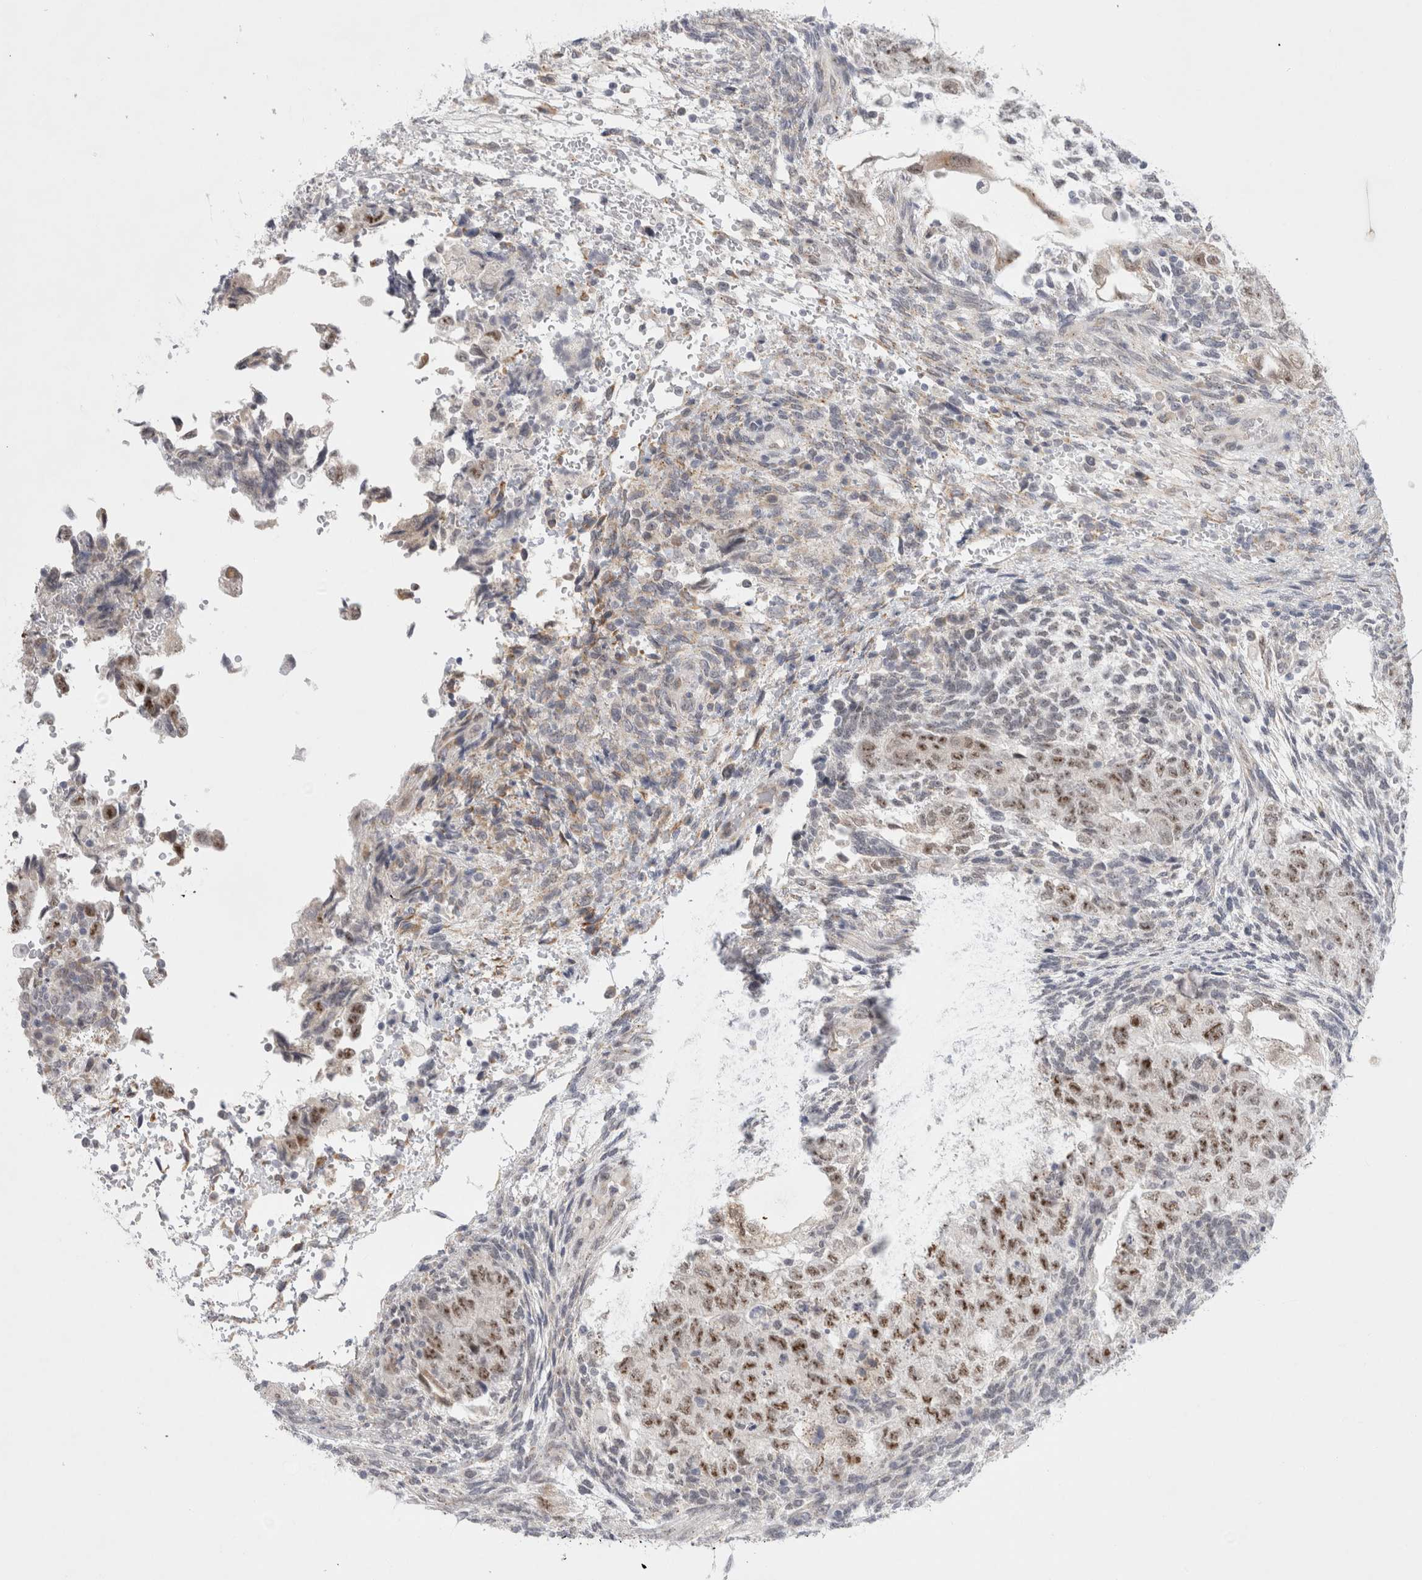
{"staining": {"intensity": "moderate", "quantity": ">75%", "location": "nuclear"}, "tissue": "testis cancer", "cell_type": "Tumor cells", "image_type": "cancer", "snomed": [{"axis": "morphology", "description": "Normal tissue, NOS"}, {"axis": "morphology", "description": "Carcinoma, Embryonal, NOS"}, {"axis": "topography", "description": "Testis"}], "caption": "High-magnification brightfield microscopy of embryonal carcinoma (testis) stained with DAB (brown) and counterstained with hematoxylin (blue). tumor cells exhibit moderate nuclear positivity is seen in approximately>75% of cells. (DAB IHC, brown staining for protein, blue staining for nuclei).", "gene": "TRMT1L", "patient": {"sex": "male", "age": 36}}